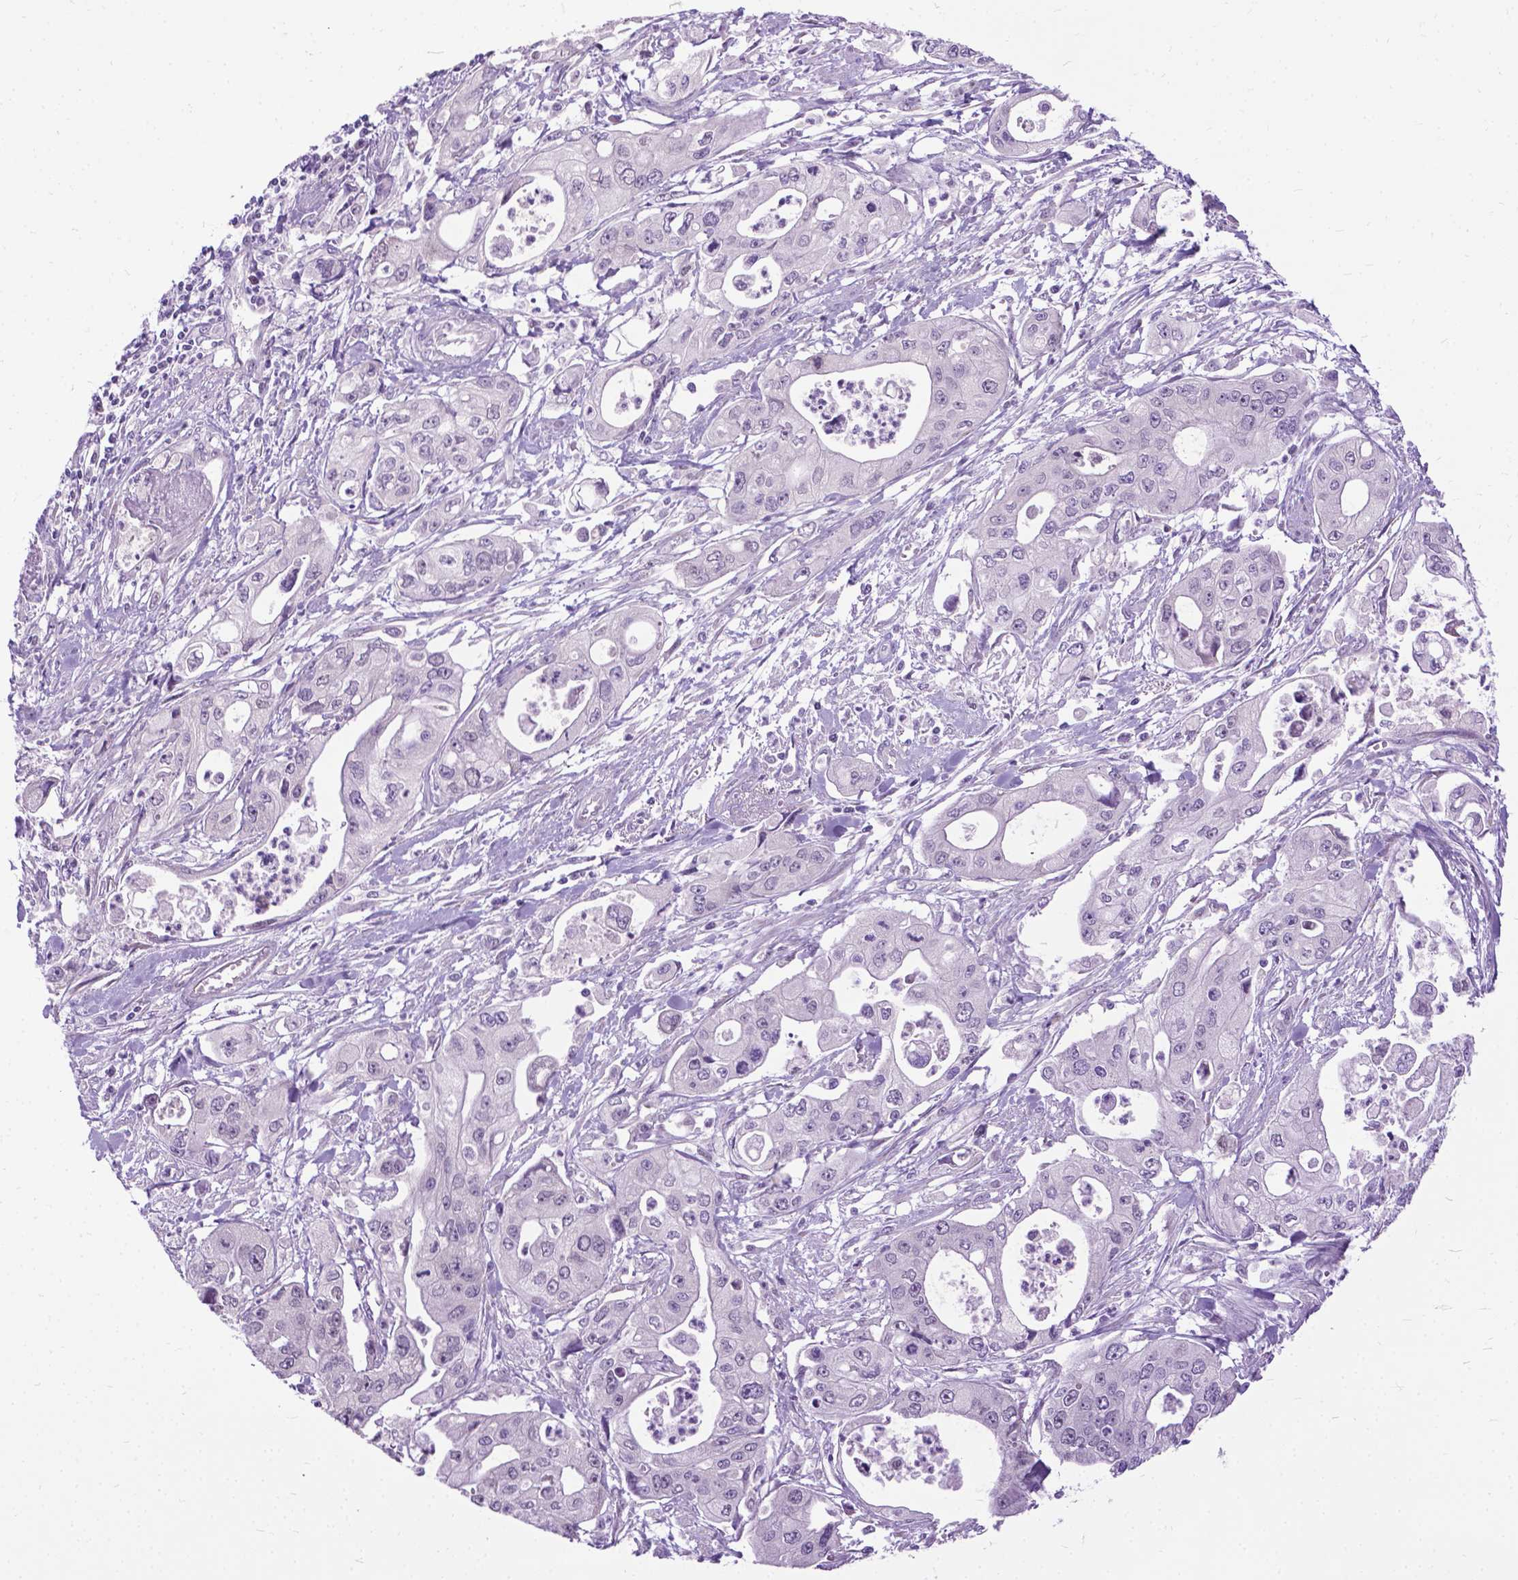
{"staining": {"intensity": "negative", "quantity": "none", "location": "none"}, "tissue": "pancreatic cancer", "cell_type": "Tumor cells", "image_type": "cancer", "snomed": [{"axis": "morphology", "description": "Adenocarcinoma, NOS"}, {"axis": "topography", "description": "Pancreas"}], "caption": "IHC histopathology image of neoplastic tissue: human pancreatic cancer (adenocarcinoma) stained with DAB exhibits no significant protein staining in tumor cells. The staining is performed using DAB (3,3'-diaminobenzidine) brown chromogen with nuclei counter-stained in using hematoxylin.", "gene": "APCDD1L", "patient": {"sex": "male", "age": 70}}